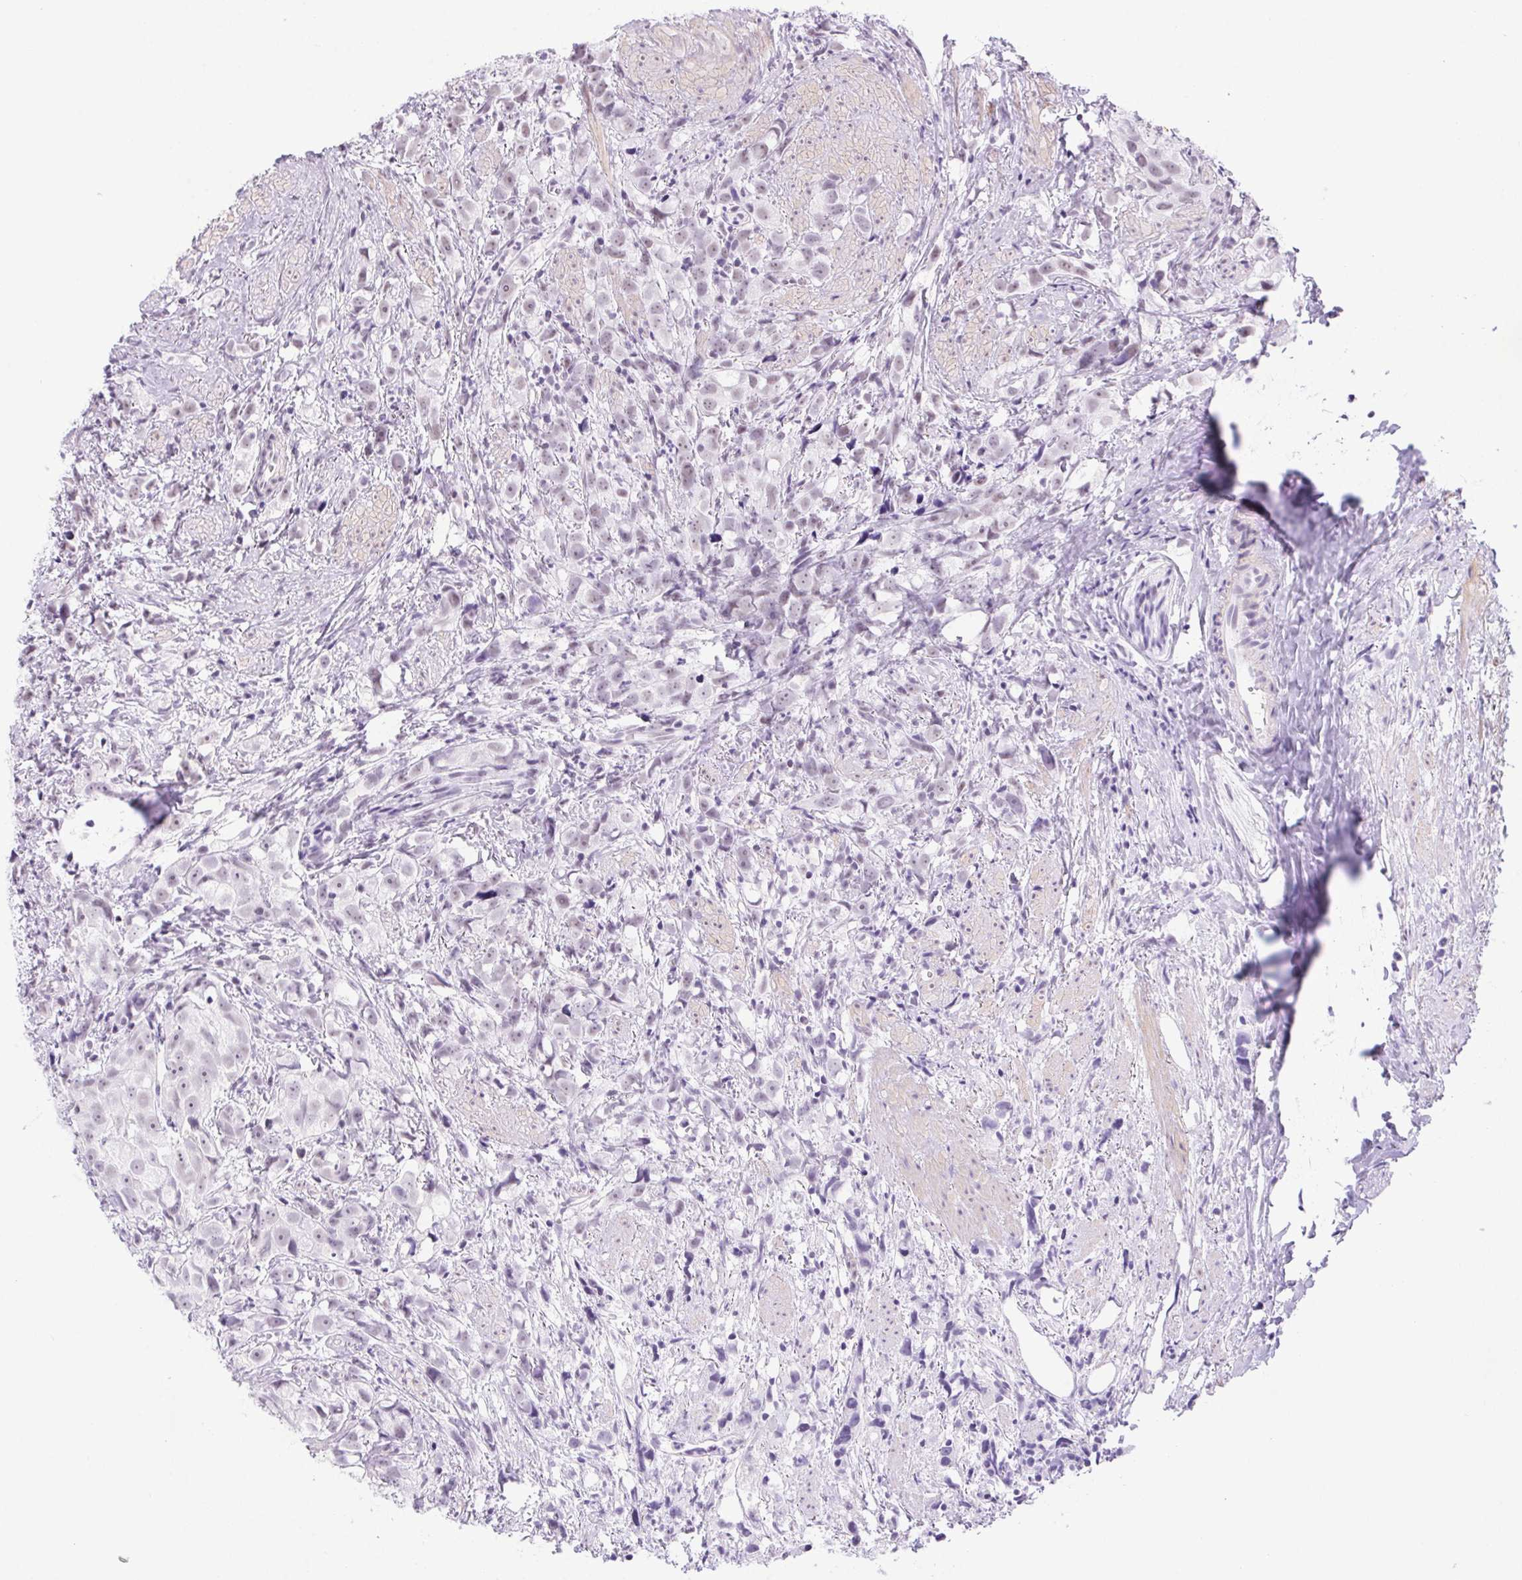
{"staining": {"intensity": "weak", "quantity": "25%-75%", "location": "nuclear"}, "tissue": "prostate cancer", "cell_type": "Tumor cells", "image_type": "cancer", "snomed": [{"axis": "morphology", "description": "Adenocarcinoma, High grade"}, {"axis": "topography", "description": "Prostate"}], "caption": "Protein expression analysis of human prostate high-grade adenocarcinoma reveals weak nuclear positivity in approximately 25%-75% of tumor cells.", "gene": "DDX17", "patient": {"sex": "male", "age": 68}}